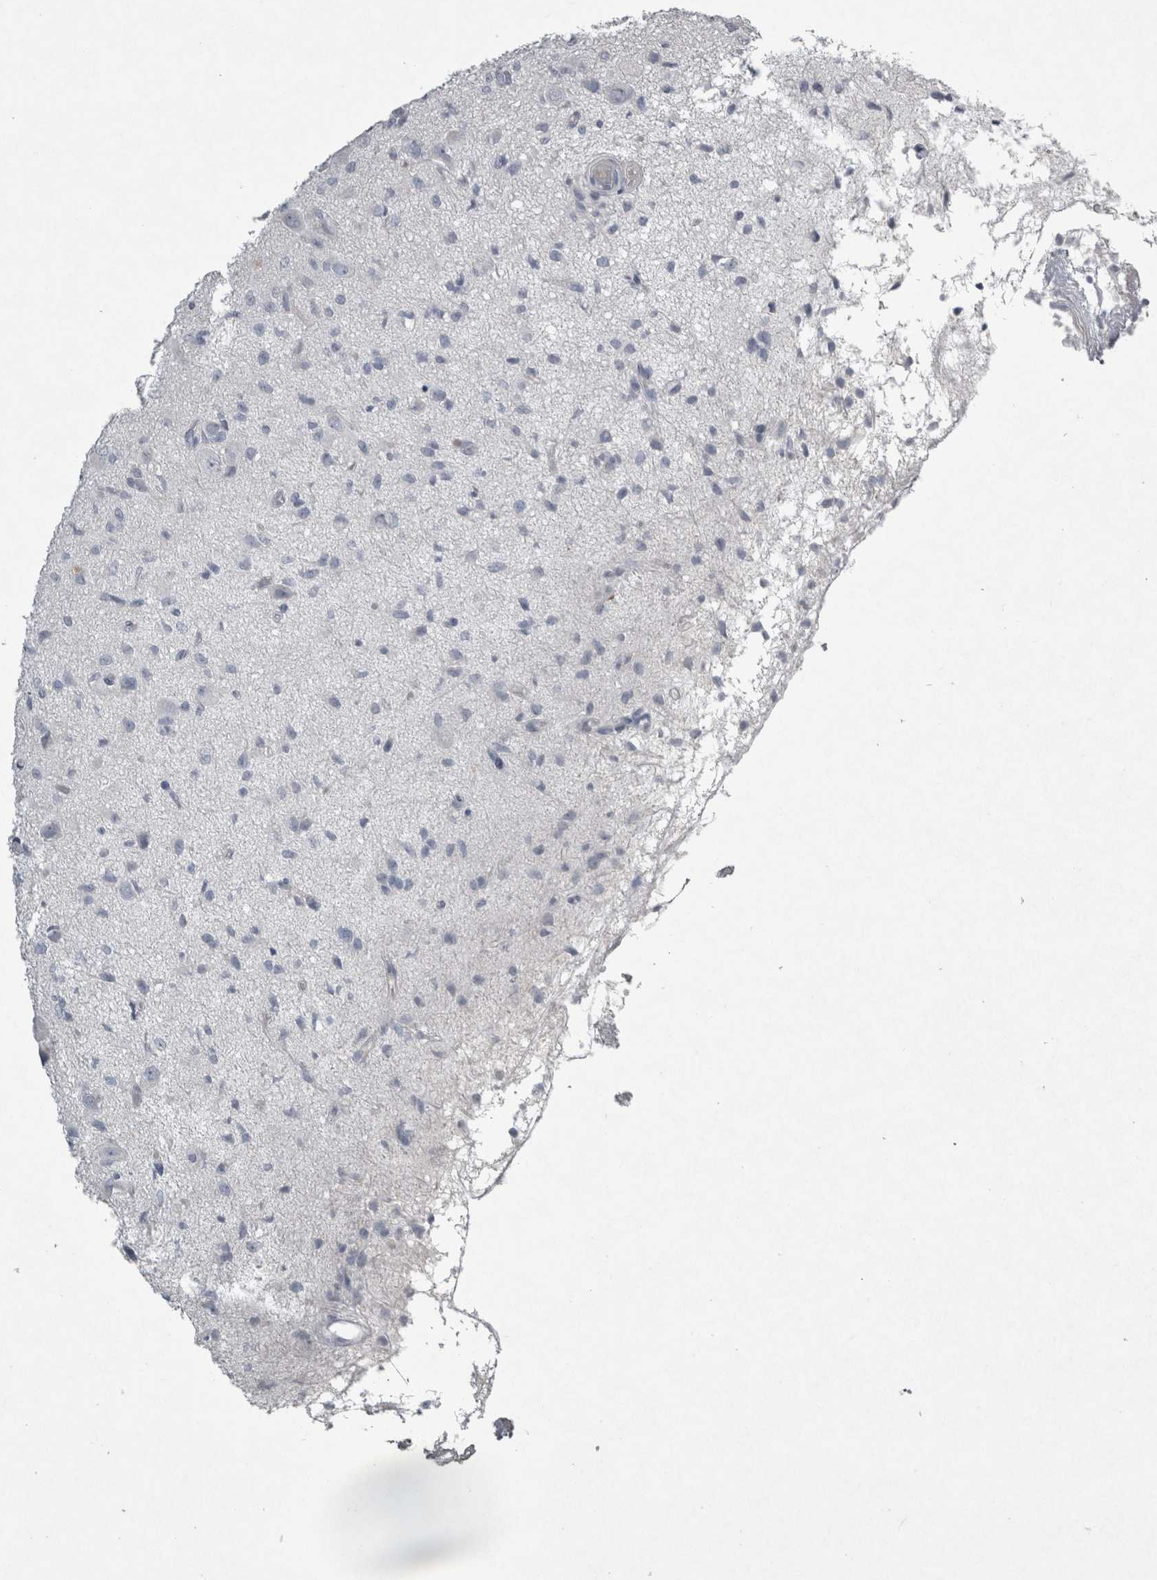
{"staining": {"intensity": "negative", "quantity": "none", "location": "none"}, "tissue": "glioma", "cell_type": "Tumor cells", "image_type": "cancer", "snomed": [{"axis": "morphology", "description": "Glioma, malignant, High grade"}, {"axis": "topography", "description": "Brain"}], "caption": "Micrograph shows no protein expression in tumor cells of malignant glioma (high-grade) tissue.", "gene": "PDX1", "patient": {"sex": "female", "age": 59}}